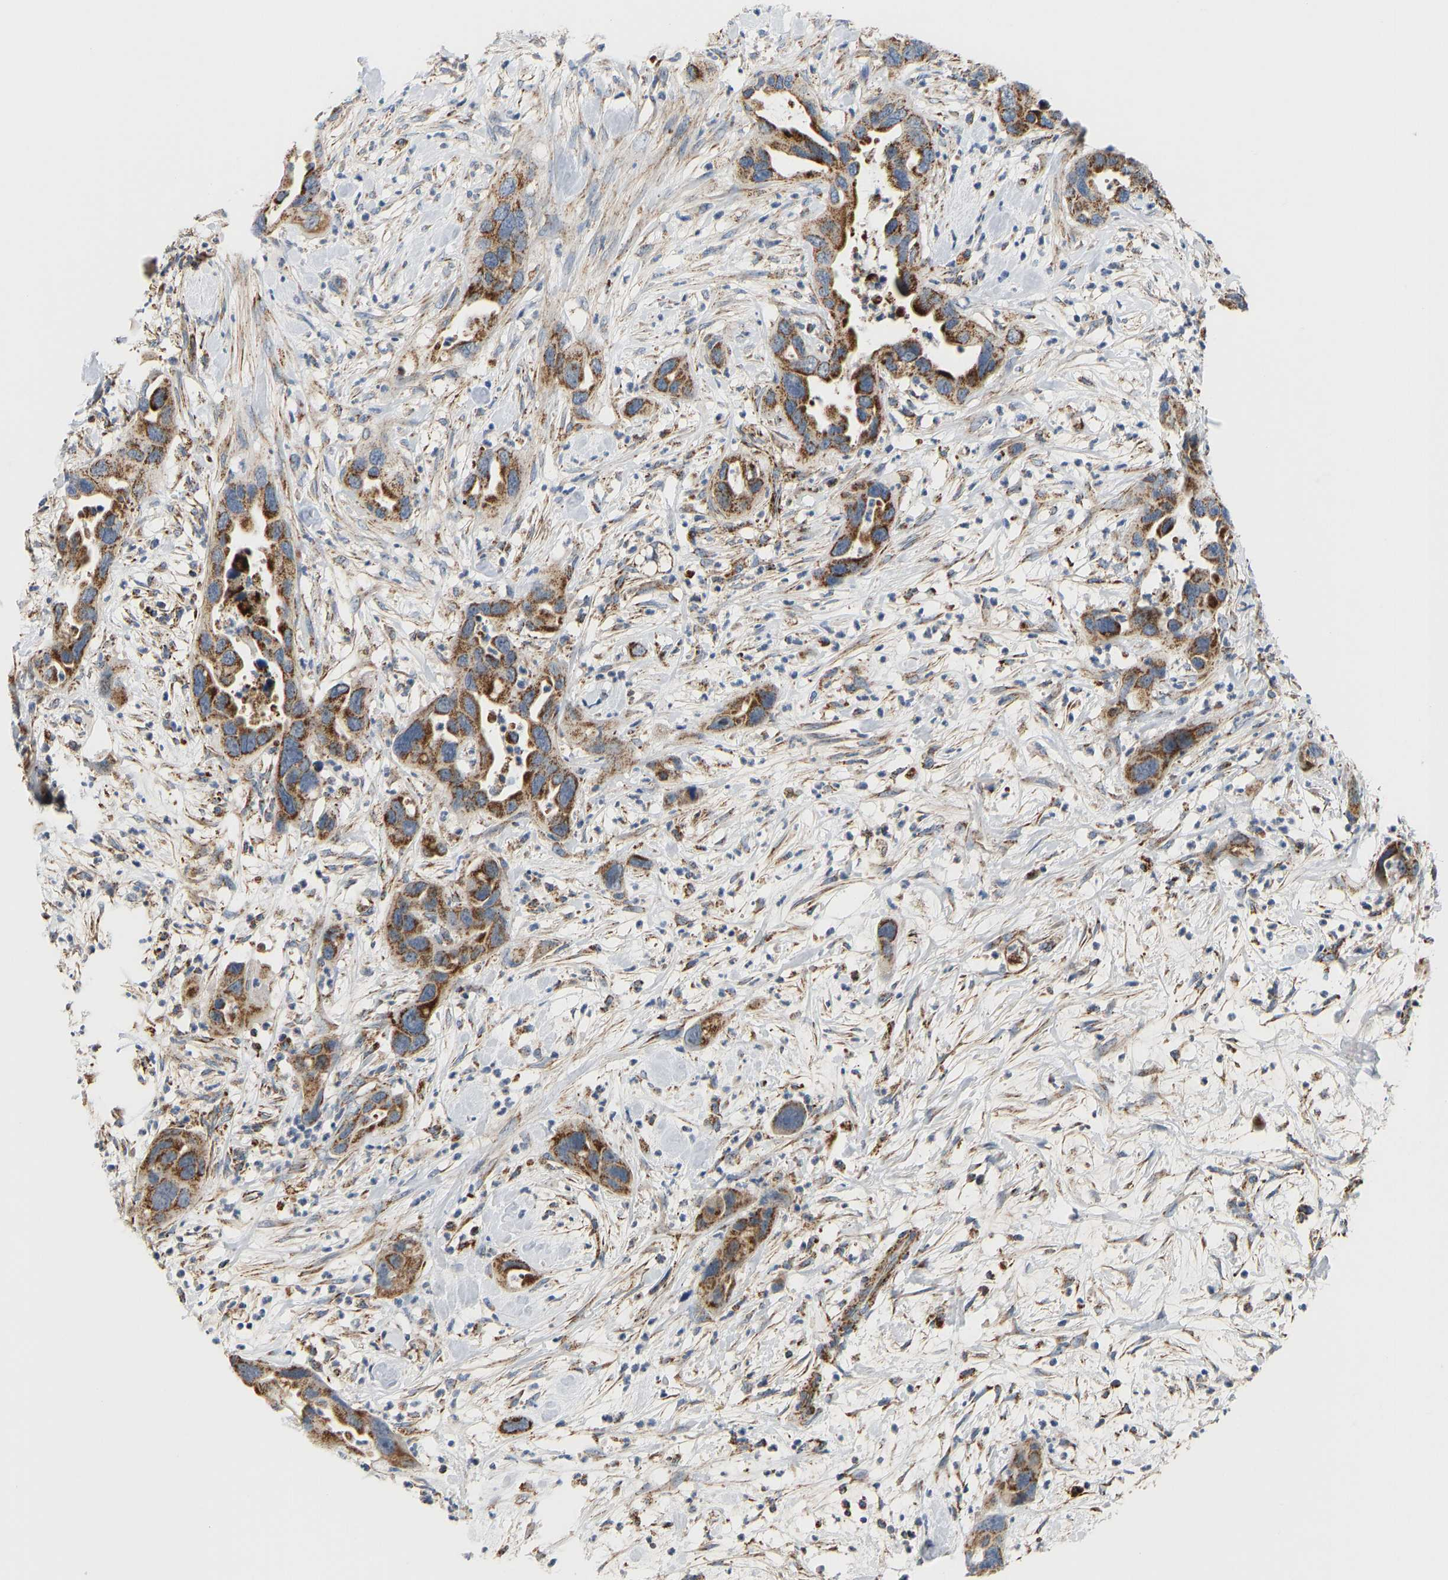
{"staining": {"intensity": "moderate", "quantity": ">75%", "location": "cytoplasmic/membranous"}, "tissue": "pancreatic cancer", "cell_type": "Tumor cells", "image_type": "cancer", "snomed": [{"axis": "morphology", "description": "Adenocarcinoma, NOS"}, {"axis": "topography", "description": "Pancreas"}], "caption": "IHC staining of pancreatic cancer (adenocarcinoma), which reveals medium levels of moderate cytoplasmic/membranous positivity in about >75% of tumor cells indicating moderate cytoplasmic/membranous protein staining. The staining was performed using DAB (3,3'-diaminobenzidine) (brown) for protein detection and nuclei were counterstained in hematoxylin (blue).", "gene": "GPSM2", "patient": {"sex": "female", "age": 71}}